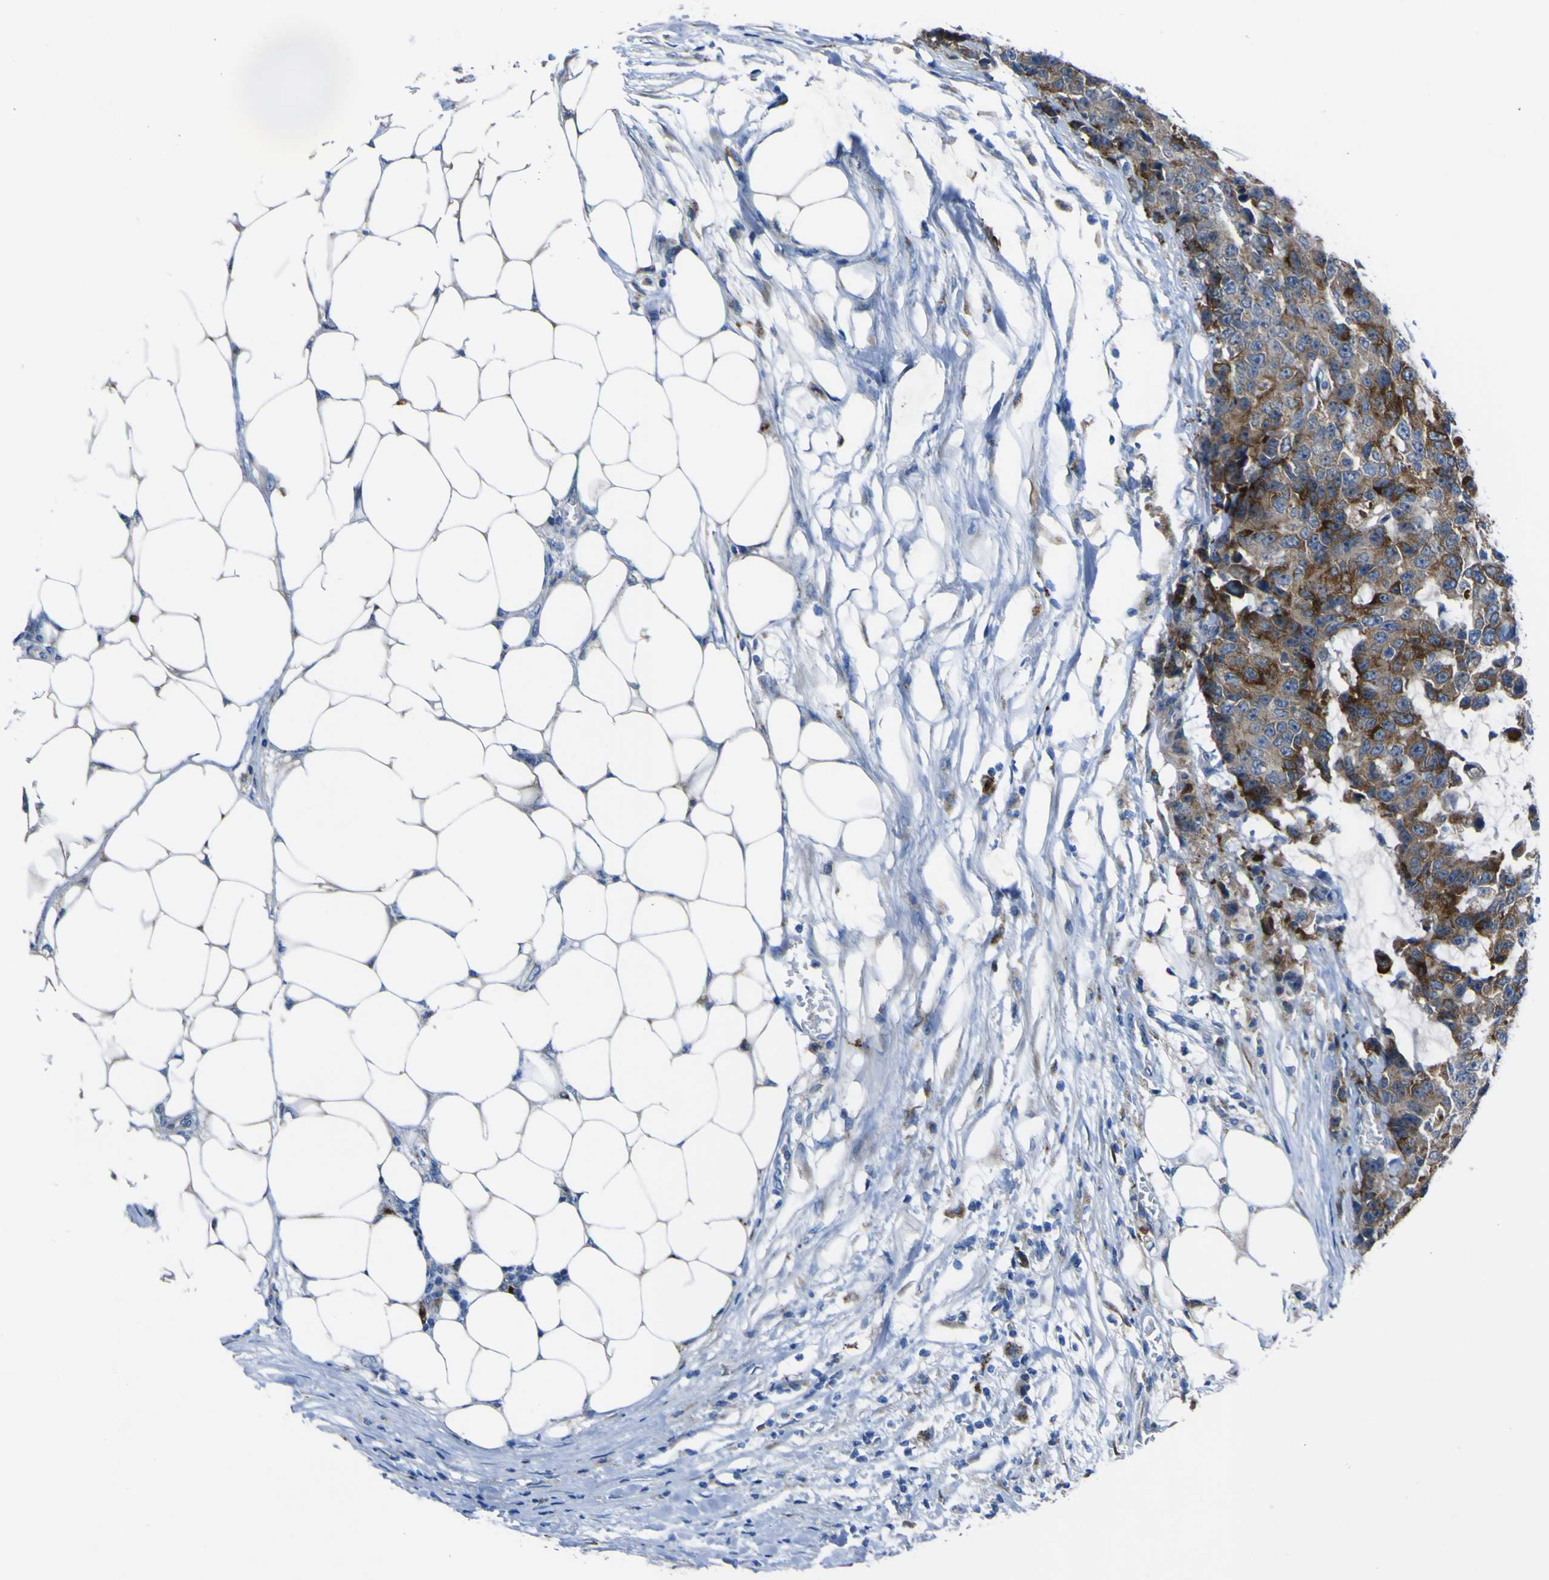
{"staining": {"intensity": "strong", "quantity": ">75%", "location": "cytoplasmic/membranous"}, "tissue": "colorectal cancer", "cell_type": "Tumor cells", "image_type": "cancer", "snomed": [{"axis": "morphology", "description": "Adenocarcinoma, NOS"}, {"axis": "topography", "description": "Colon"}], "caption": "Colorectal adenocarcinoma stained with a protein marker shows strong staining in tumor cells.", "gene": "CST3", "patient": {"sex": "female", "age": 86}}